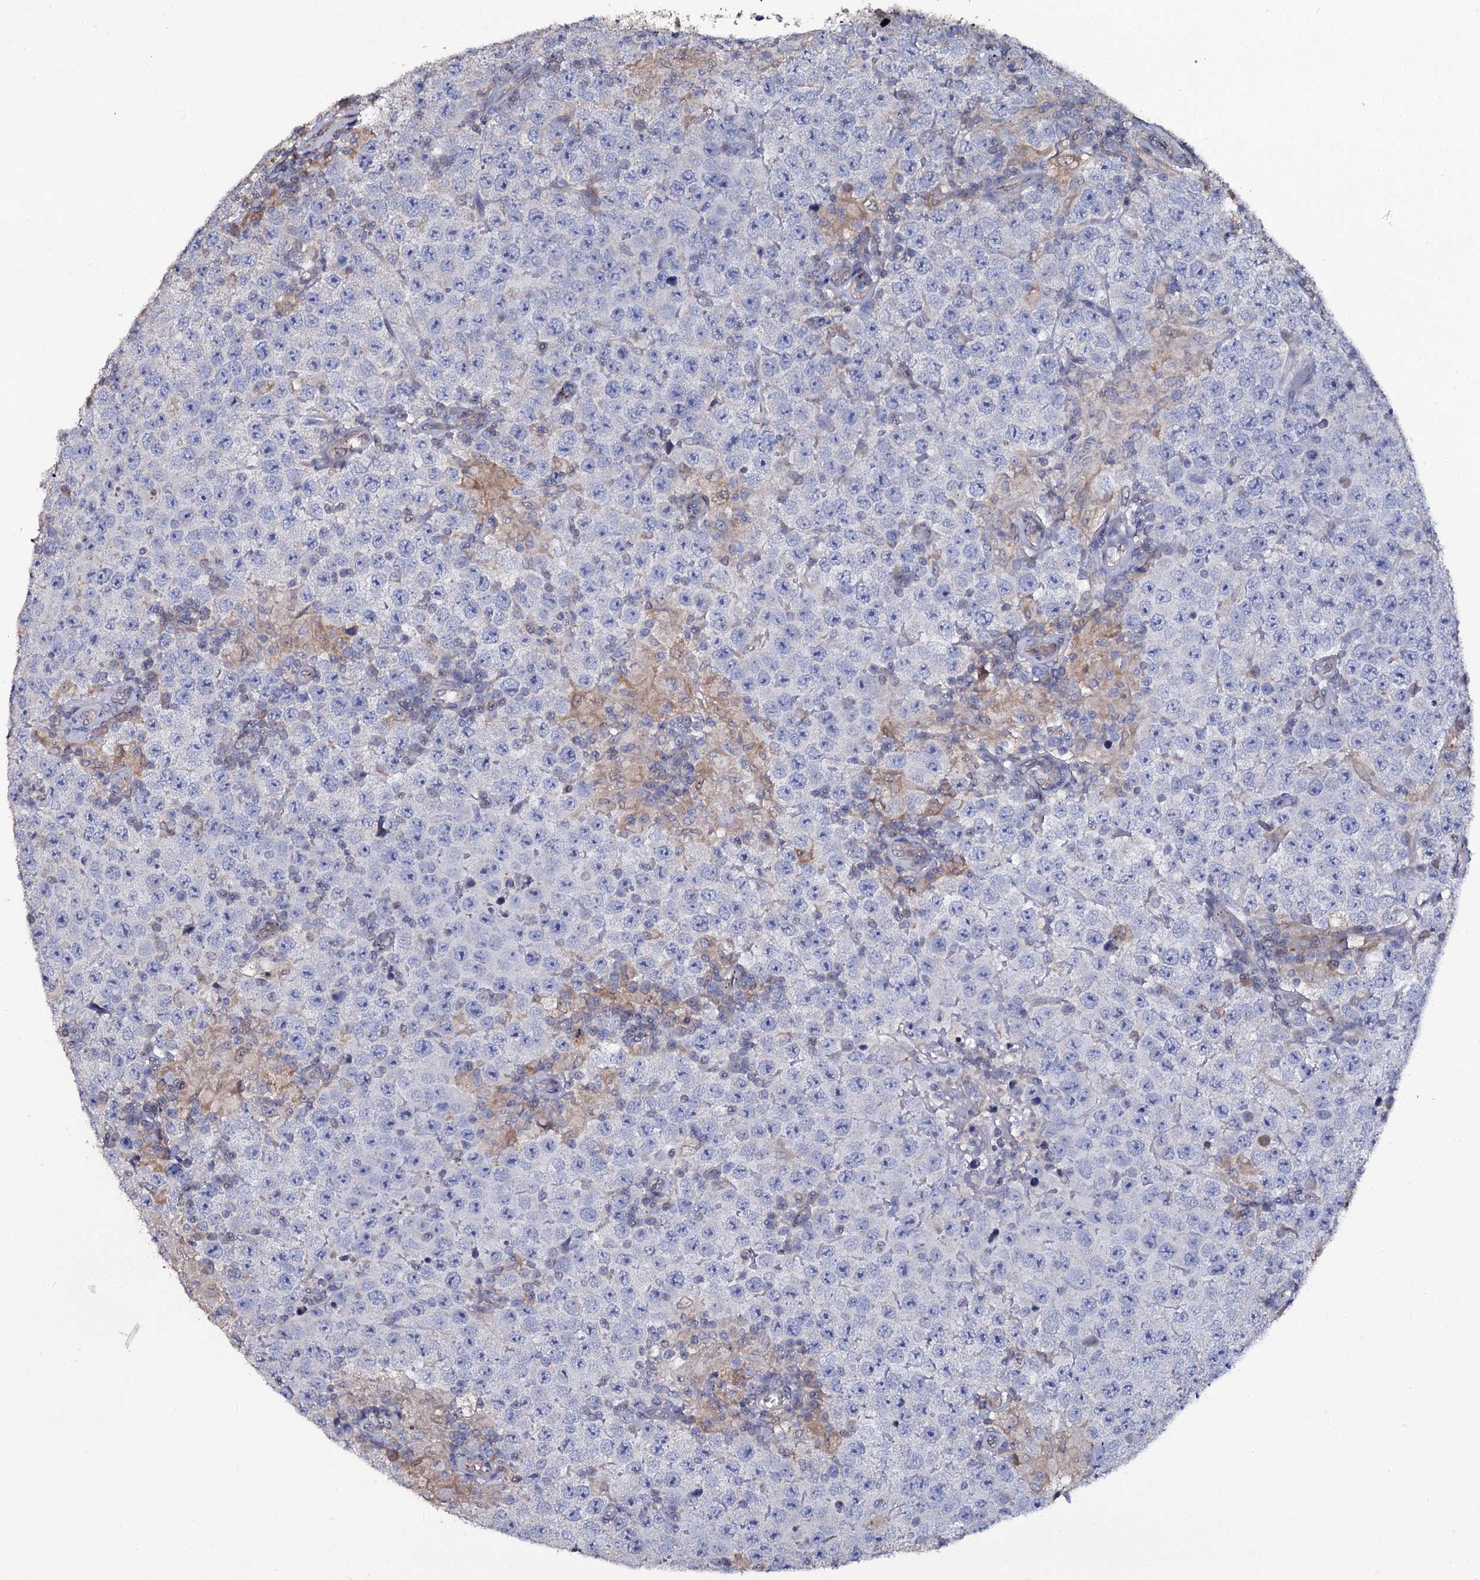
{"staining": {"intensity": "negative", "quantity": "none", "location": "none"}, "tissue": "testis cancer", "cell_type": "Tumor cells", "image_type": "cancer", "snomed": [{"axis": "morphology", "description": "Normal tissue, NOS"}, {"axis": "morphology", "description": "Urothelial carcinoma, High grade"}, {"axis": "morphology", "description": "Seminoma, NOS"}, {"axis": "morphology", "description": "Carcinoma, Embryonal, NOS"}, {"axis": "topography", "description": "Urinary bladder"}, {"axis": "topography", "description": "Testis"}], "caption": "IHC image of embryonal carcinoma (testis) stained for a protein (brown), which shows no positivity in tumor cells.", "gene": "CRYL1", "patient": {"sex": "male", "age": 41}}